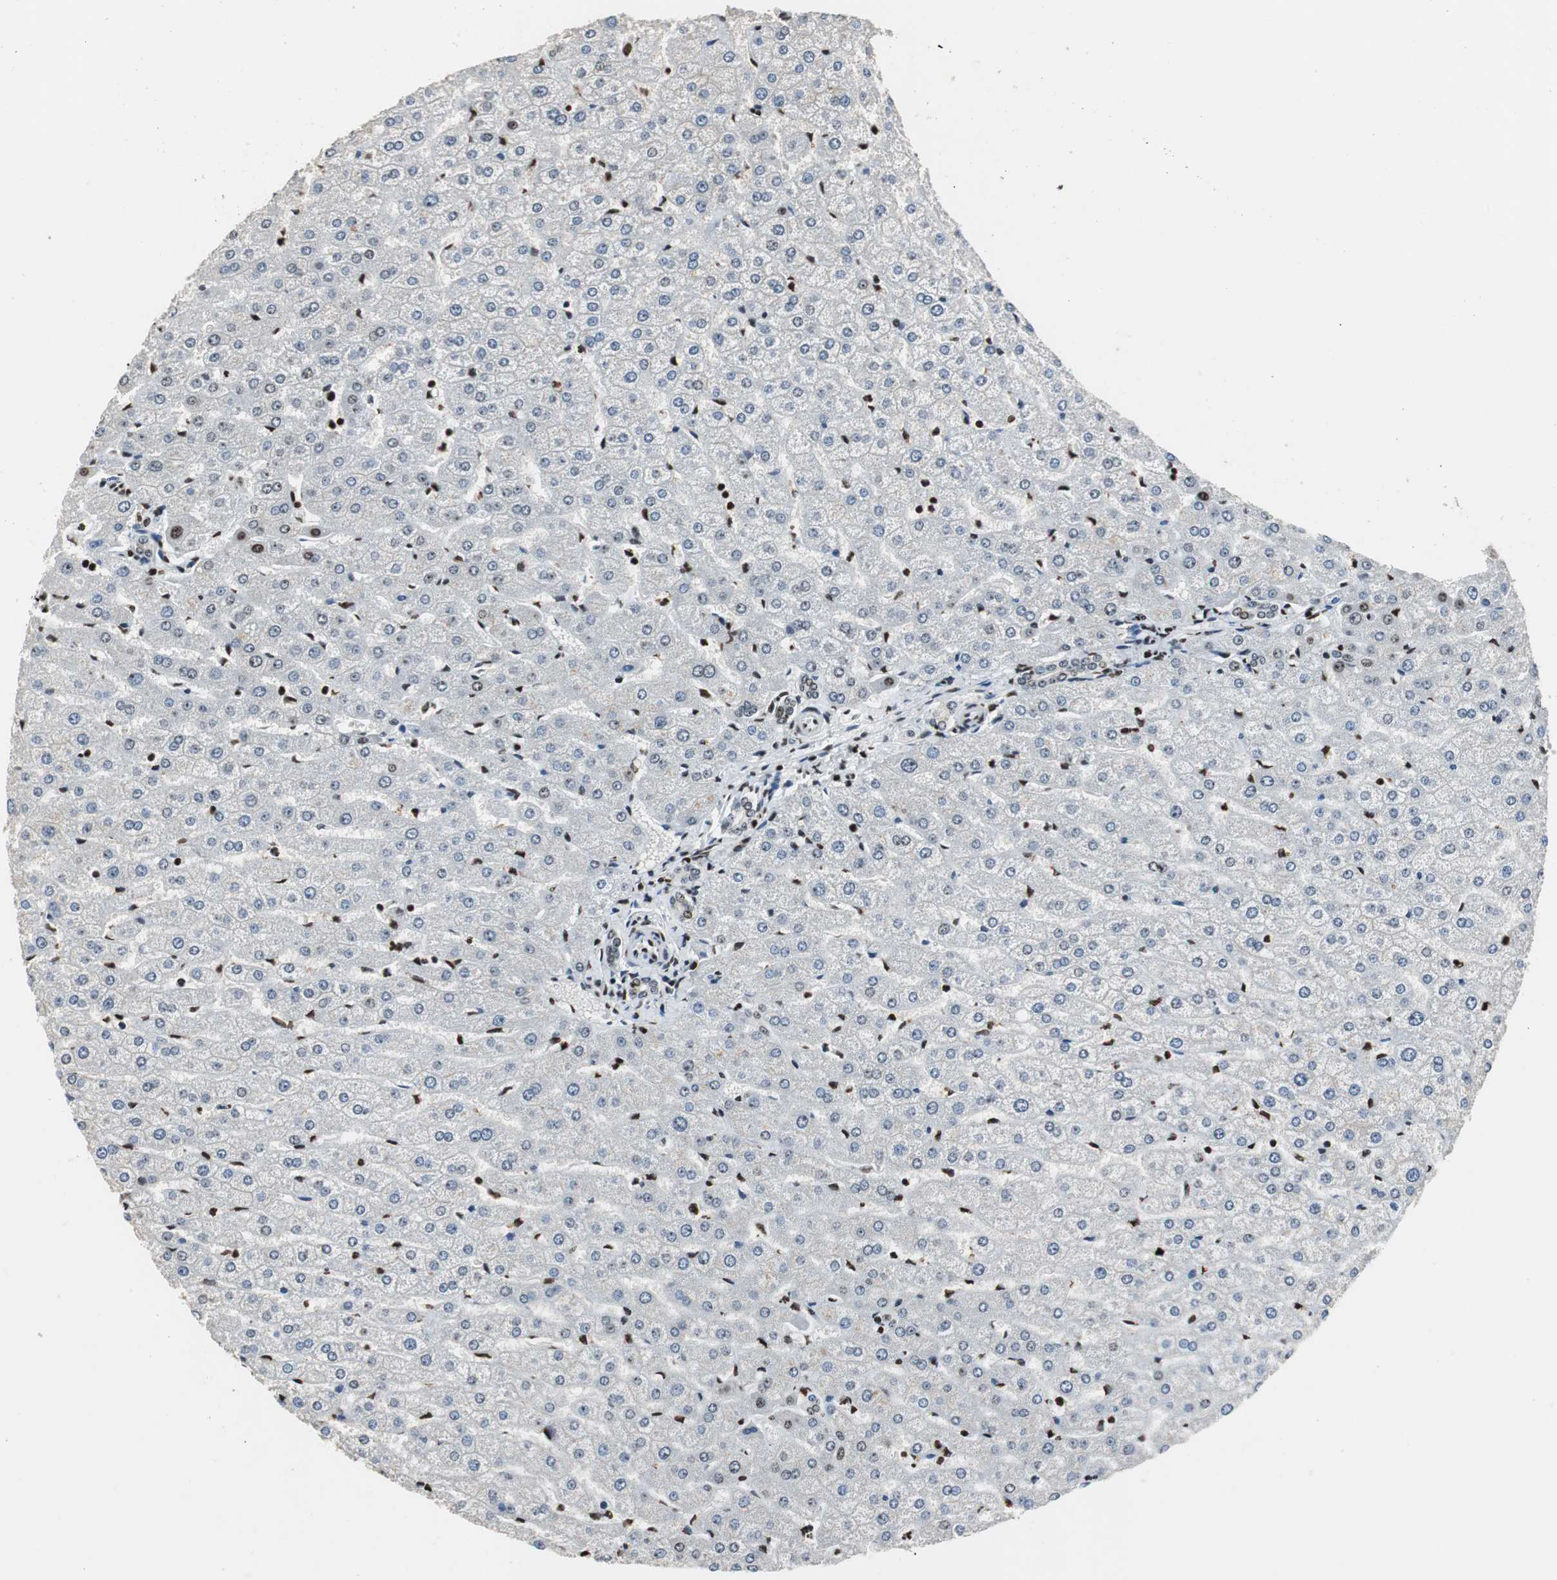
{"staining": {"intensity": "negative", "quantity": "none", "location": "none"}, "tissue": "liver", "cell_type": "Cholangiocytes", "image_type": "normal", "snomed": [{"axis": "morphology", "description": "Normal tissue, NOS"}, {"axis": "morphology", "description": "Fibrosis, NOS"}, {"axis": "topography", "description": "Liver"}], "caption": "Immunohistochemistry image of unremarkable human liver stained for a protein (brown), which demonstrates no positivity in cholangiocytes.", "gene": "PAXIP1", "patient": {"sex": "female", "age": 29}}